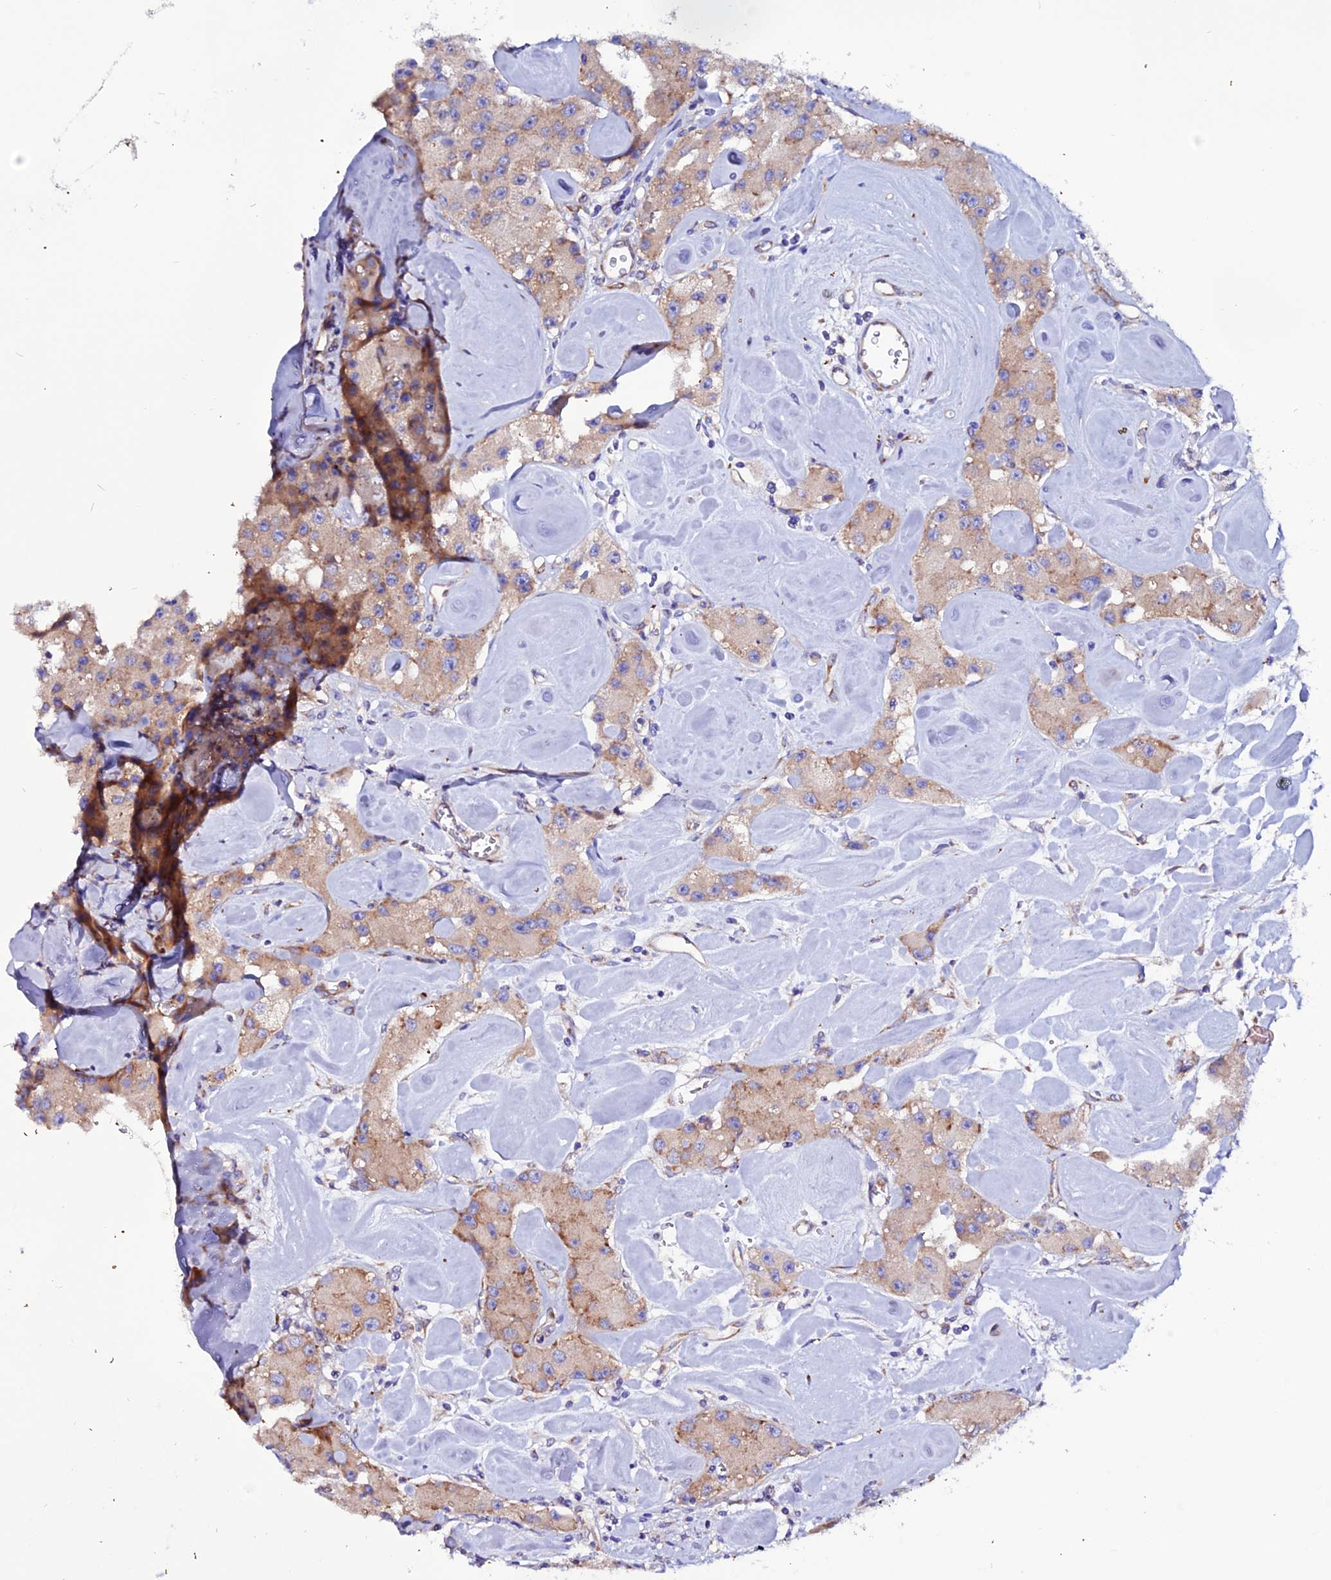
{"staining": {"intensity": "moderate", "quantity": "<25%", "location": "cytoplasmic/membranous"}, "tissue": "carcinoid", "cell_type": "Tumor cells", "image_type": "cancer", "snomed": [{"axis": "morphology", "description": "Carcinoid, malignant, NOS"}, {"axis": "topography", "description": "Pancreas"}], "caption": "Protein staining of malignant carcinoid tissue exhibits moderate cytoplasmic/membranous staining in about <25% of tumor cells. (DAB IHC with brightfield microscopy, high magnification).", "gene": "EEF1G", "patient": {"sex": "male", "age": 41}}